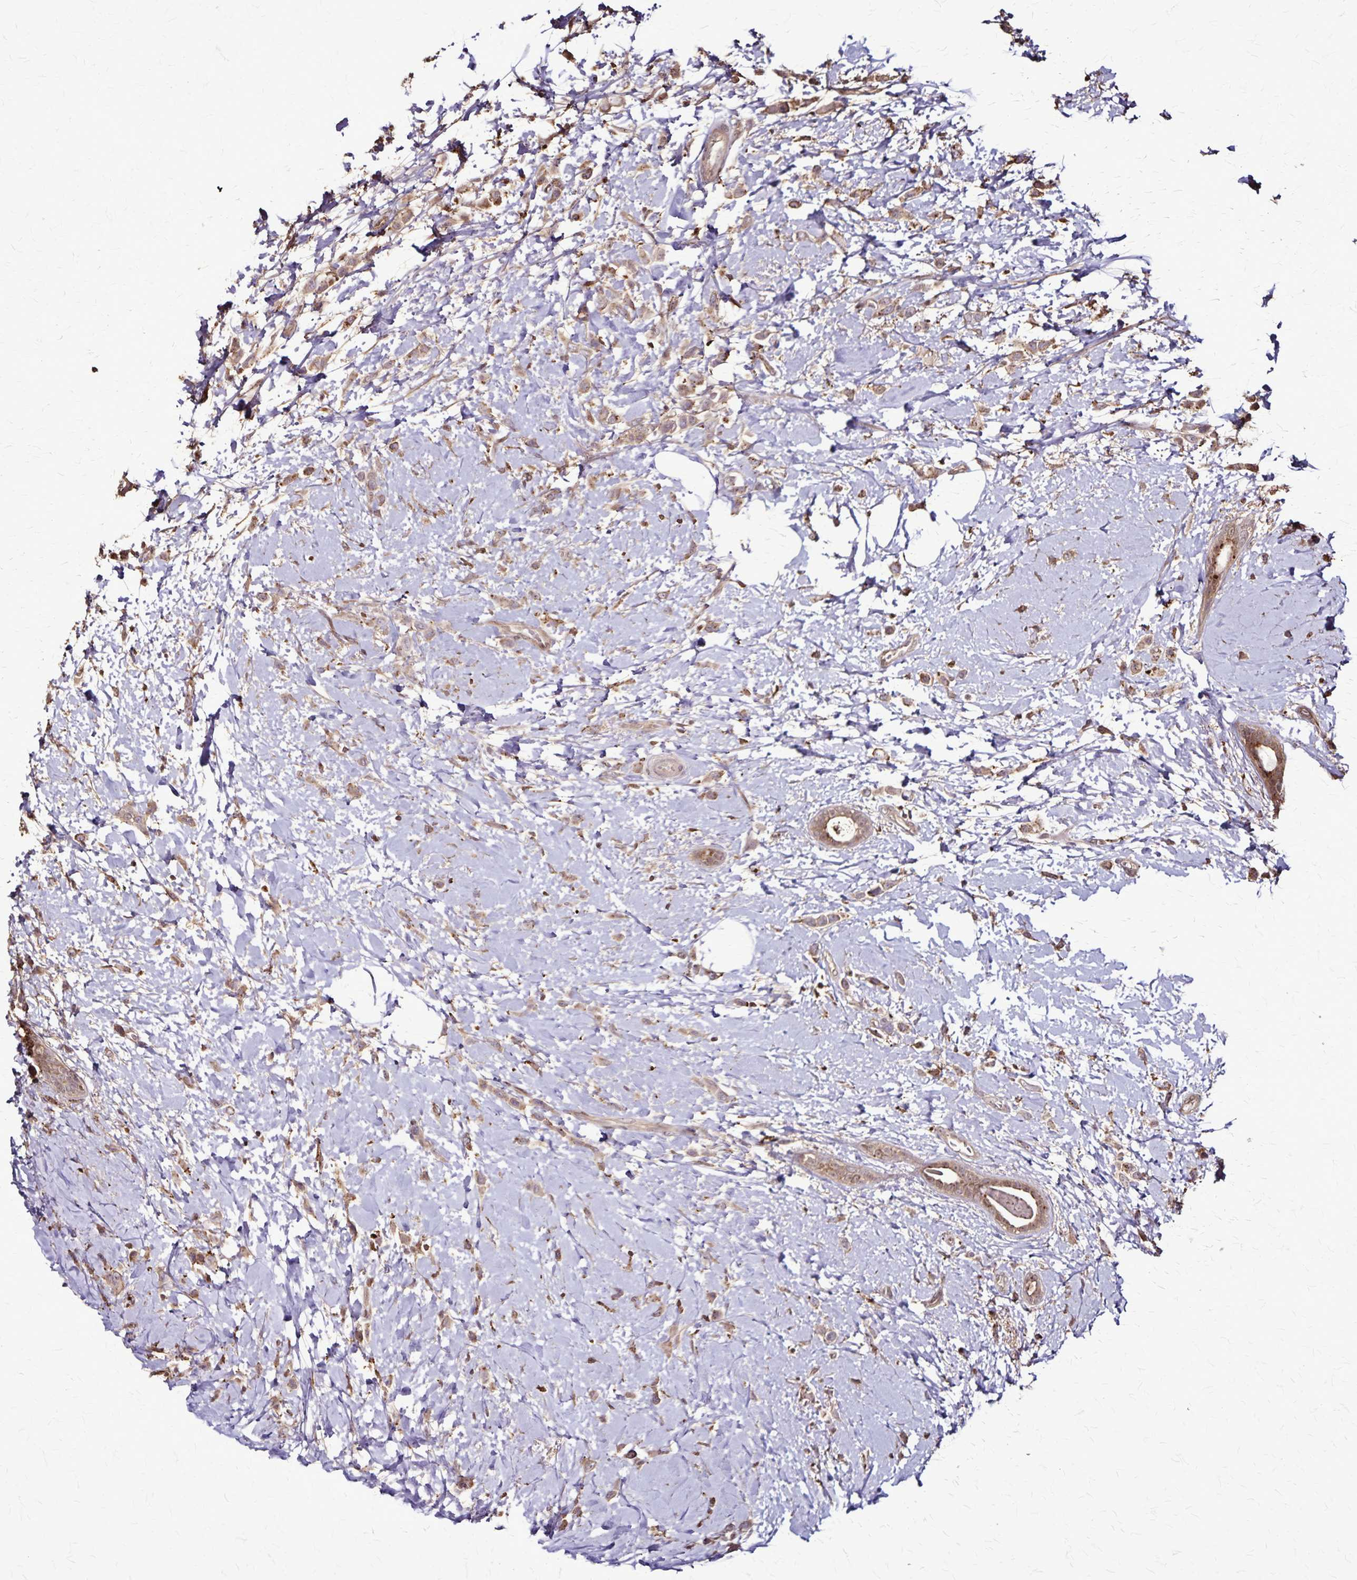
{"staining": {"intensity": "weak", "quantity": "25%-75%", "location": "cytoplasmic/membranous"}, "tissue": "breast cancer", "cell_type": "Tumor cells", "image_type": "cancer", "snomed": [{"axis": "morphology", "description": "Lobular carcinoma"}, {"axis": "topography", "description": "Breast"}], "caption": "Breast cancer stained with a brown dye shows weak cytoplasmic/membranous positive positivity in approximately 25%-75% of tumor cells.", "gene": "CHMP1B", "patient": {"sex": "female", "age": 66}}